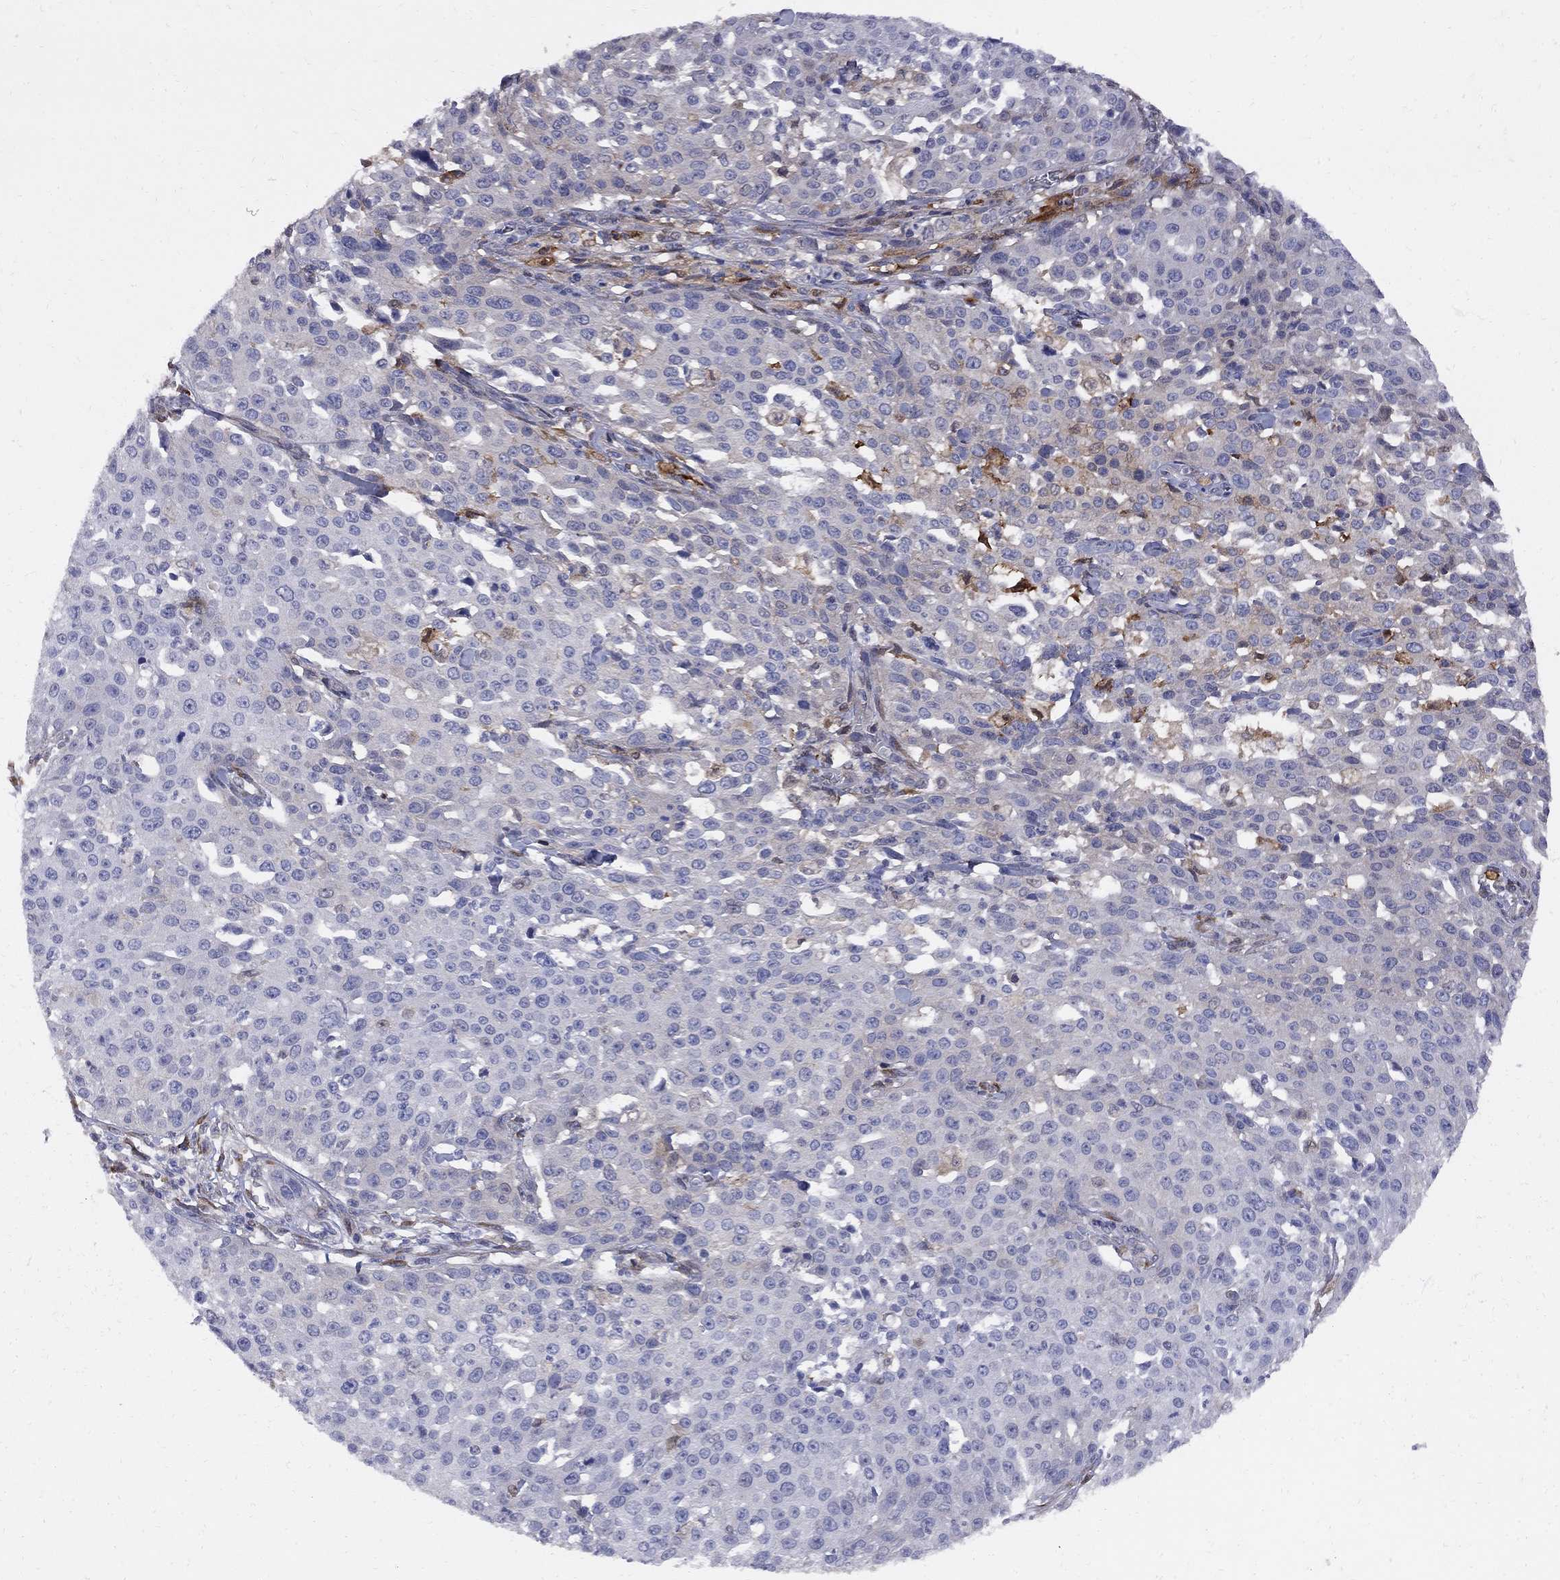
{"staining": {"intensity": "negative", "quantity": "none", "location": "none"}, "tissue": "cervical cancer", "cell_type": "Tumor cells", "image_type": "cancer", "snomed": [{"axis": "morphology", "description": "Squamous cell carcinoma, NOS"}, {"axis": "topography", "description": "Cervix"}], "caption": "DAB (3,3'-diaminobenzidine) immunohistochemical staining of cervical cancer (squamous cell carcinoma) reveals no significant staining in tumor cells.", "gene": "MTHFR", "patient": {"sex": "female", "age": 26}}